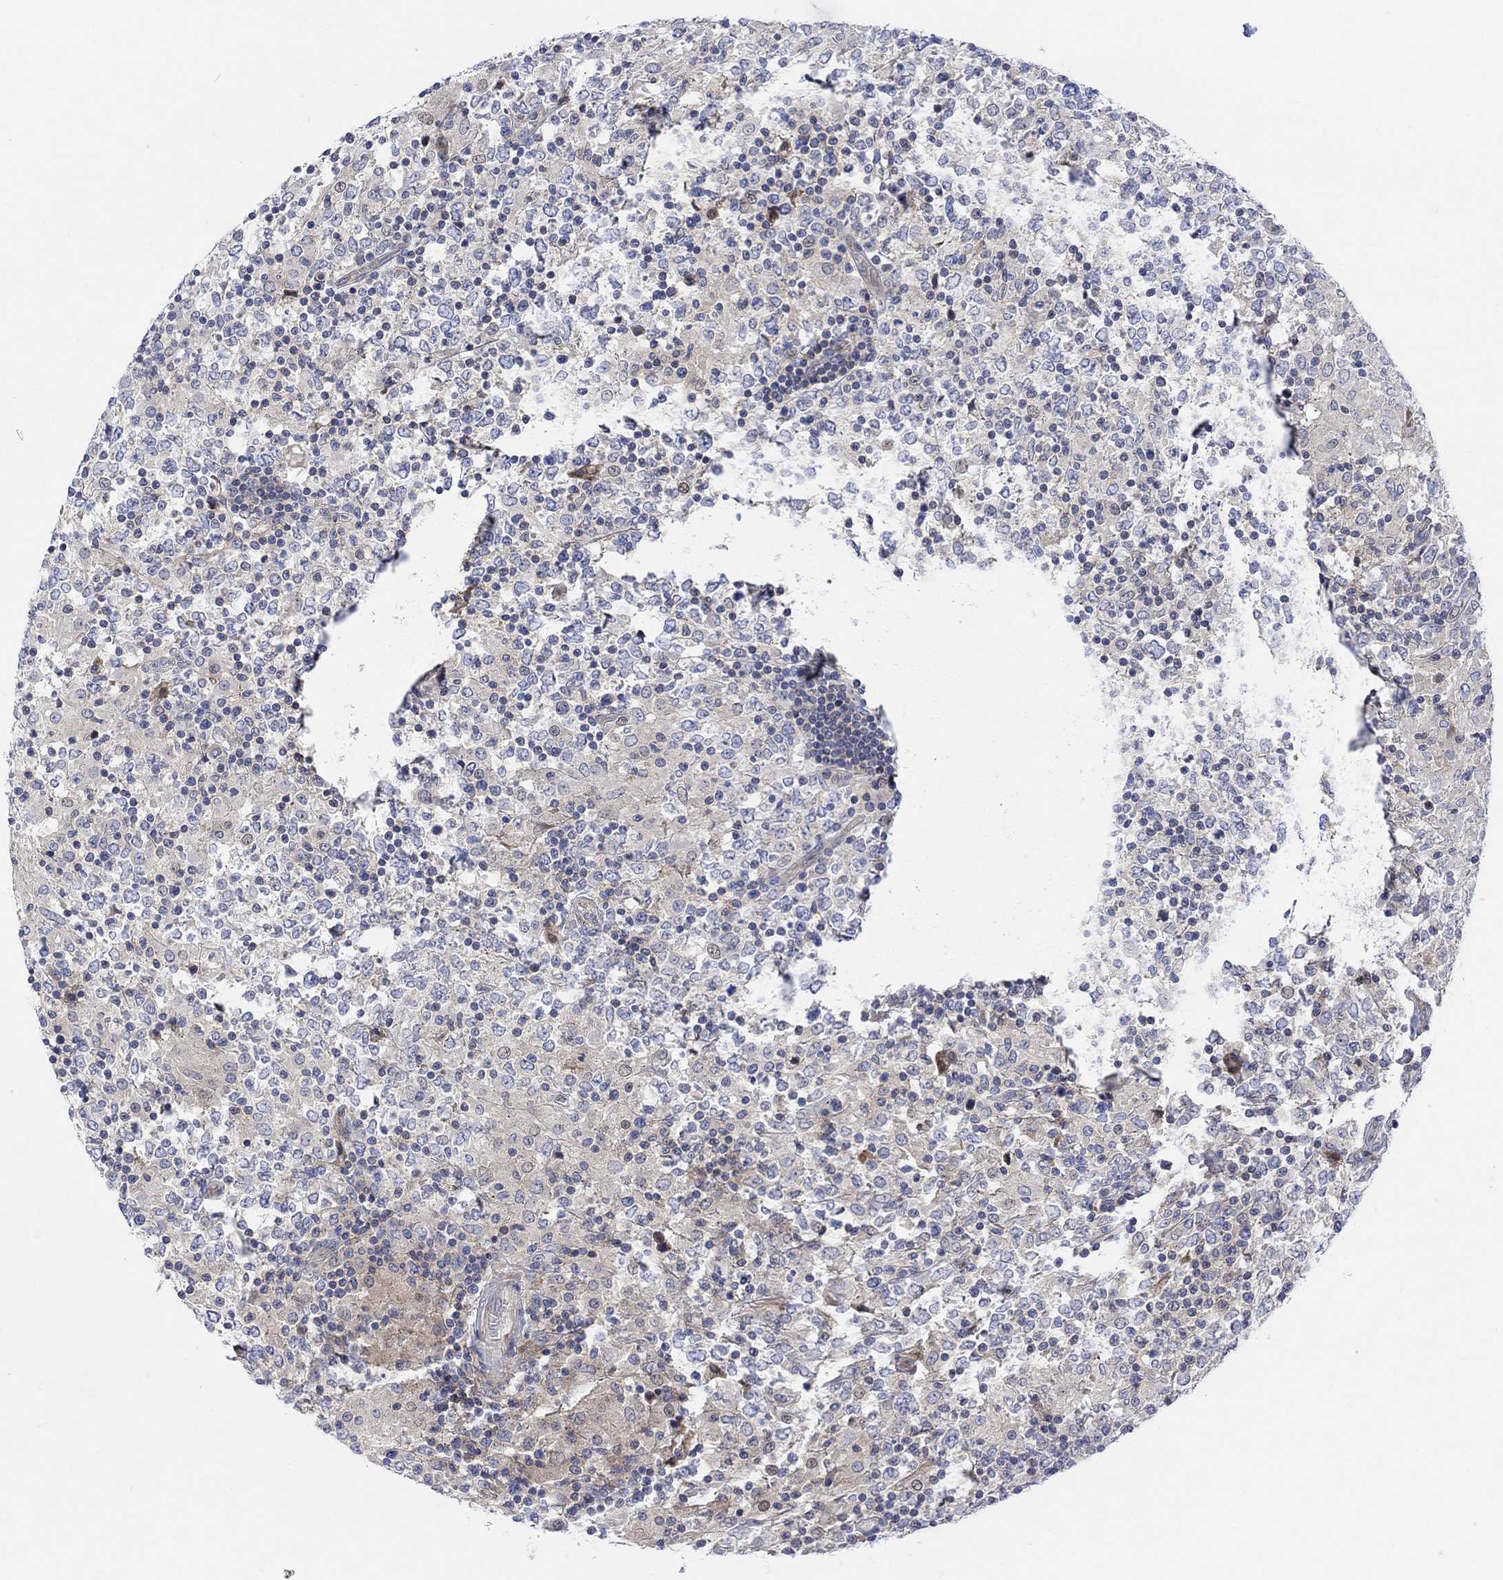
{"staining": {"intensity": "negative", "quantity": "none", "location": "none"}, "tissue": "lymphoma", "cell_type": "Tumor cells", "image_type": "cancer", "snomed": [{"axis": "morphology", "description": "Malignant lymphoma, non-Hodgkin's type, High grade"}, {"axis": "topography", "description": "Lymph node"}], "caption": "Micrograph shows no significant protein staining in tumor cells of lymphoma. (Brightfield microscopy of DAB immunohistochemistry (IHC) at high magnification).", "gene": "ARSK", "patient": {"sex": "female", "age": 84}}